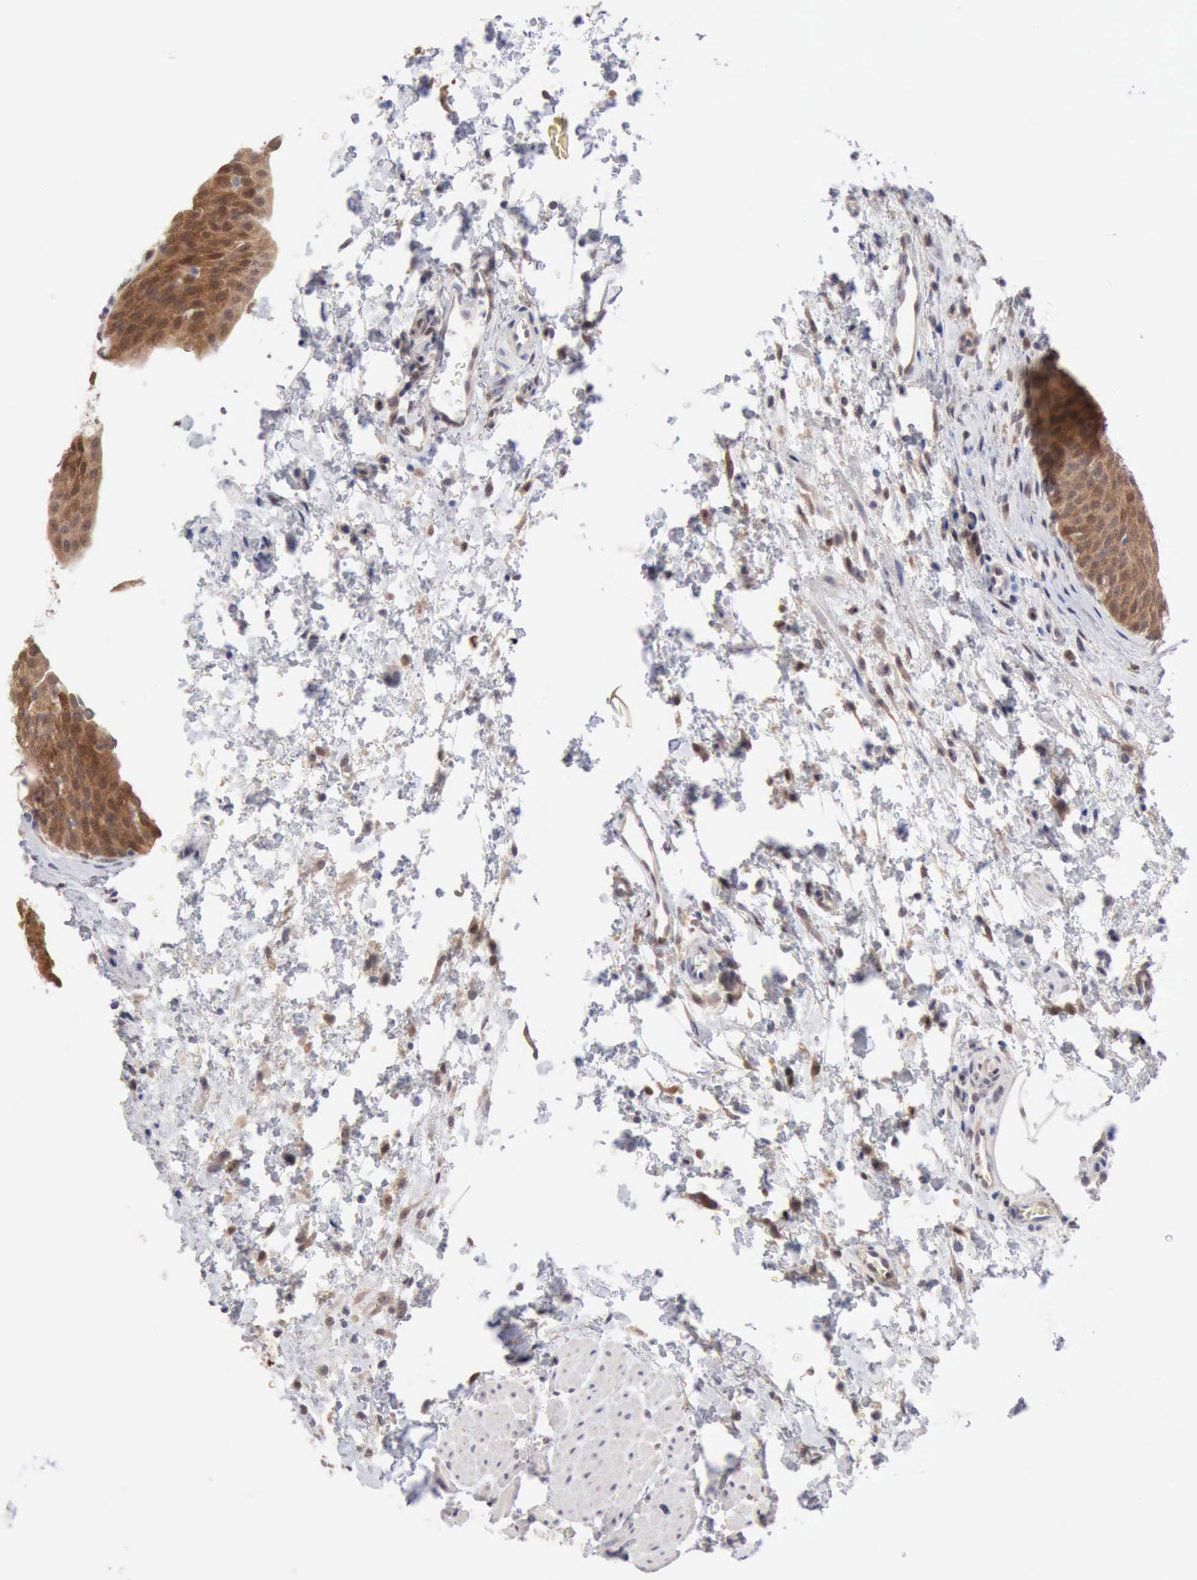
{"staining": {"intensity": "strong", "quantity": ">75%", "location": "cytoplasmic/membranous,nuclear"}, "tissue": "urinary bladder", "cell_type": "Urothelial cells", "image_type": "normal", "snomed": [{"axis": "morphology", "description": "Normal tissue, NOS"}, {"axis": "topography", "description": "Smooth muscle"}, {"axis": "topography", "description": "Urinary bladder"}], "caption": "A histopathology image of human urinary bladder stained for a protein demonstrates strong cytoplasmic/membranous,nuclear brown staining in urothelial cells. The staining was performed using DAB to visualize the protein expression in brown, while the nuclei were stained in blue with hematoxylin (Magnification: 20x).", "gene": "PTGR2", "patient": {"sex": "male", "age": 35}}